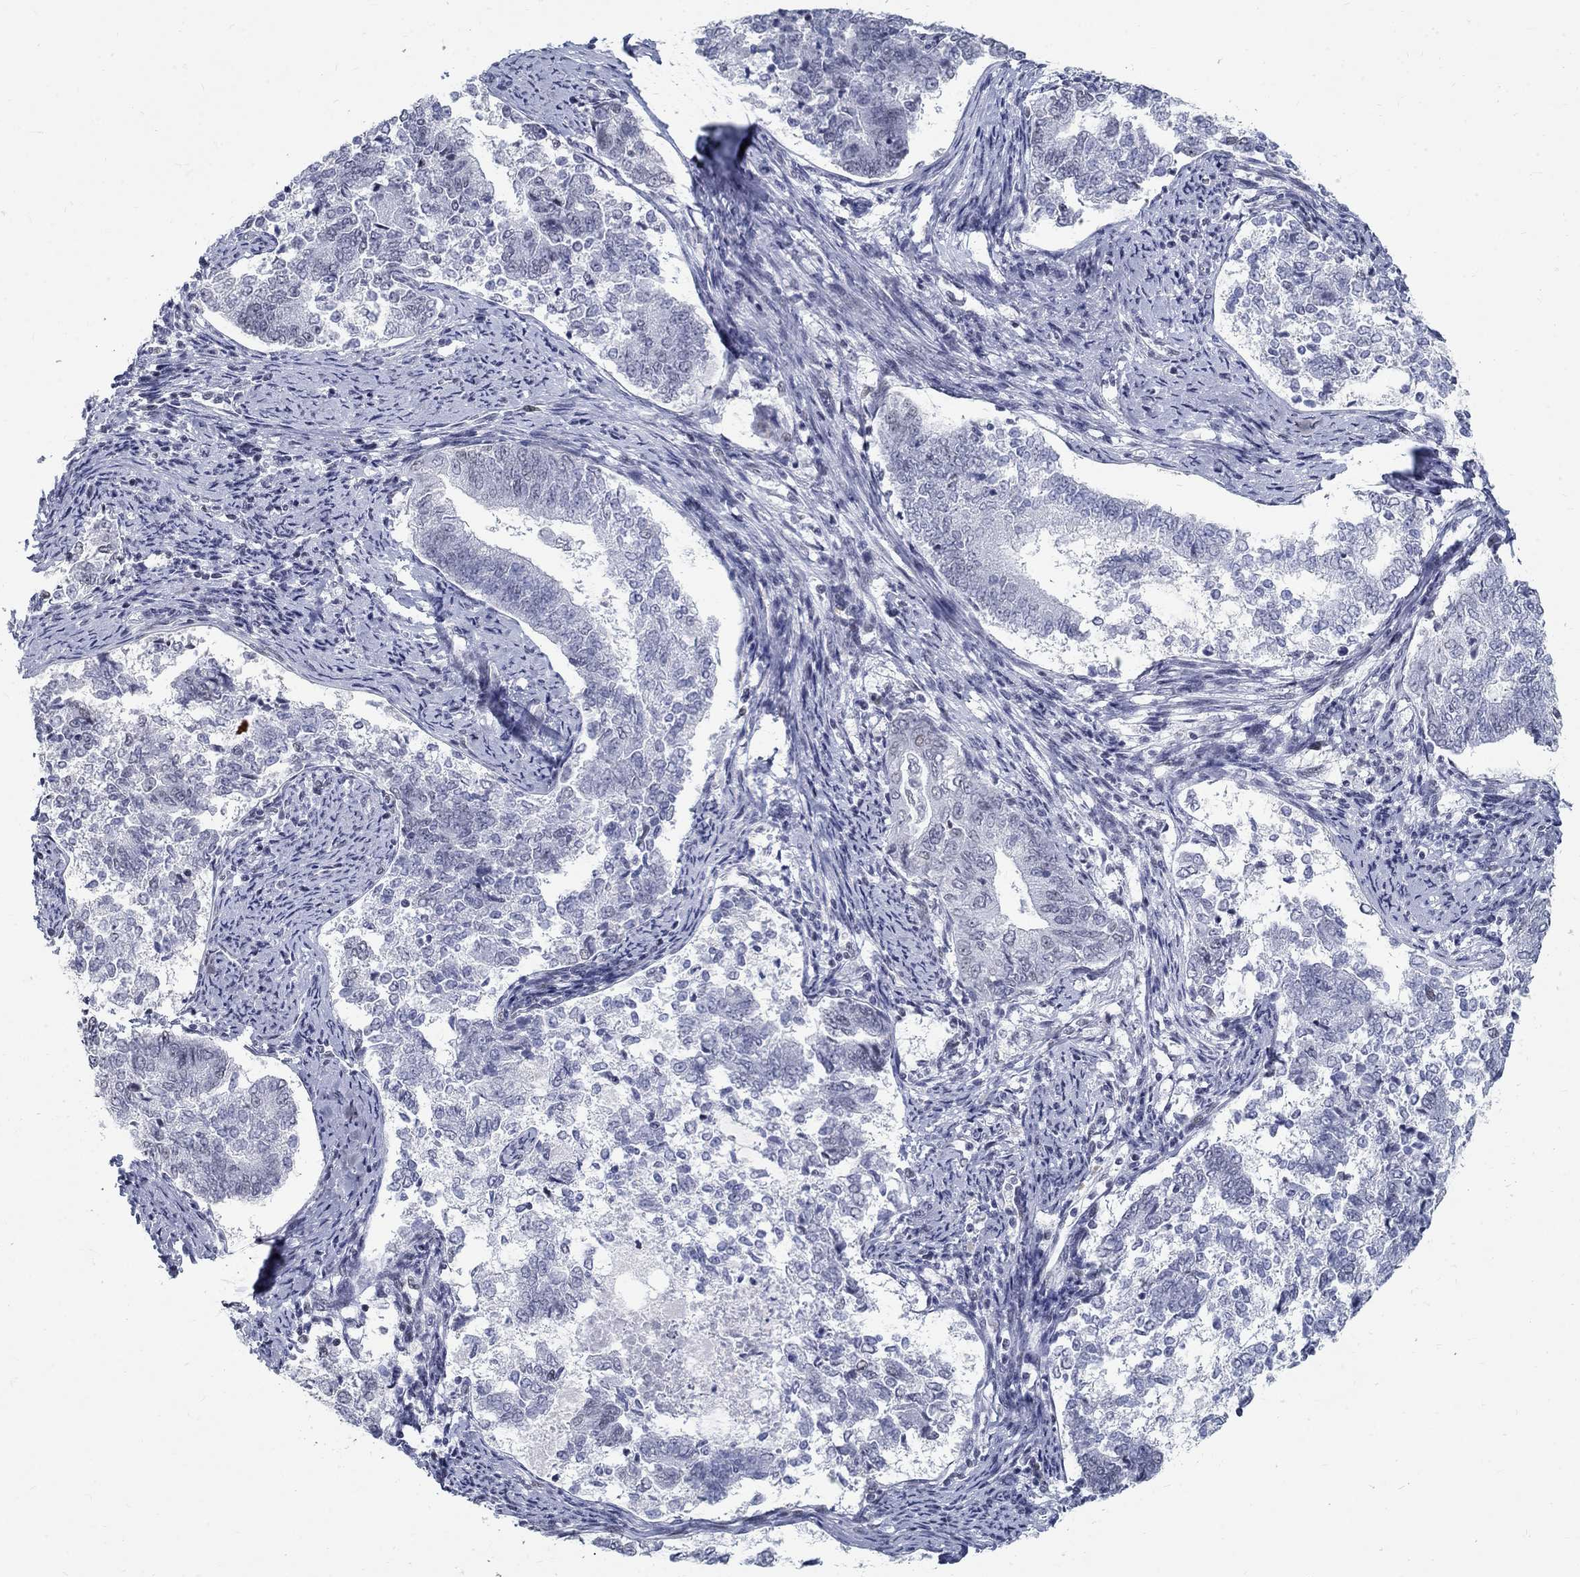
{"staining": {"intensity": "negative", "quantity": "none", "location": "none"}, "tissue": "endometrial cancer", "cell_type": "Tumor cells", "image_type": "cancer", "snomed": [{"axis": "morphology", "description": "Adenocarcinoma, NOS"}, {"axis": "topography", "description": "Endometrium"}], "caption": "DAB (3,3'-diaminobenzidine) immunohistochemical staining of human endometrial adenocarcinoma demonstrates no significant staining in tumor cells.", "gene": "BHLHE22", "patient": {"sex": "female", "age": 65}}